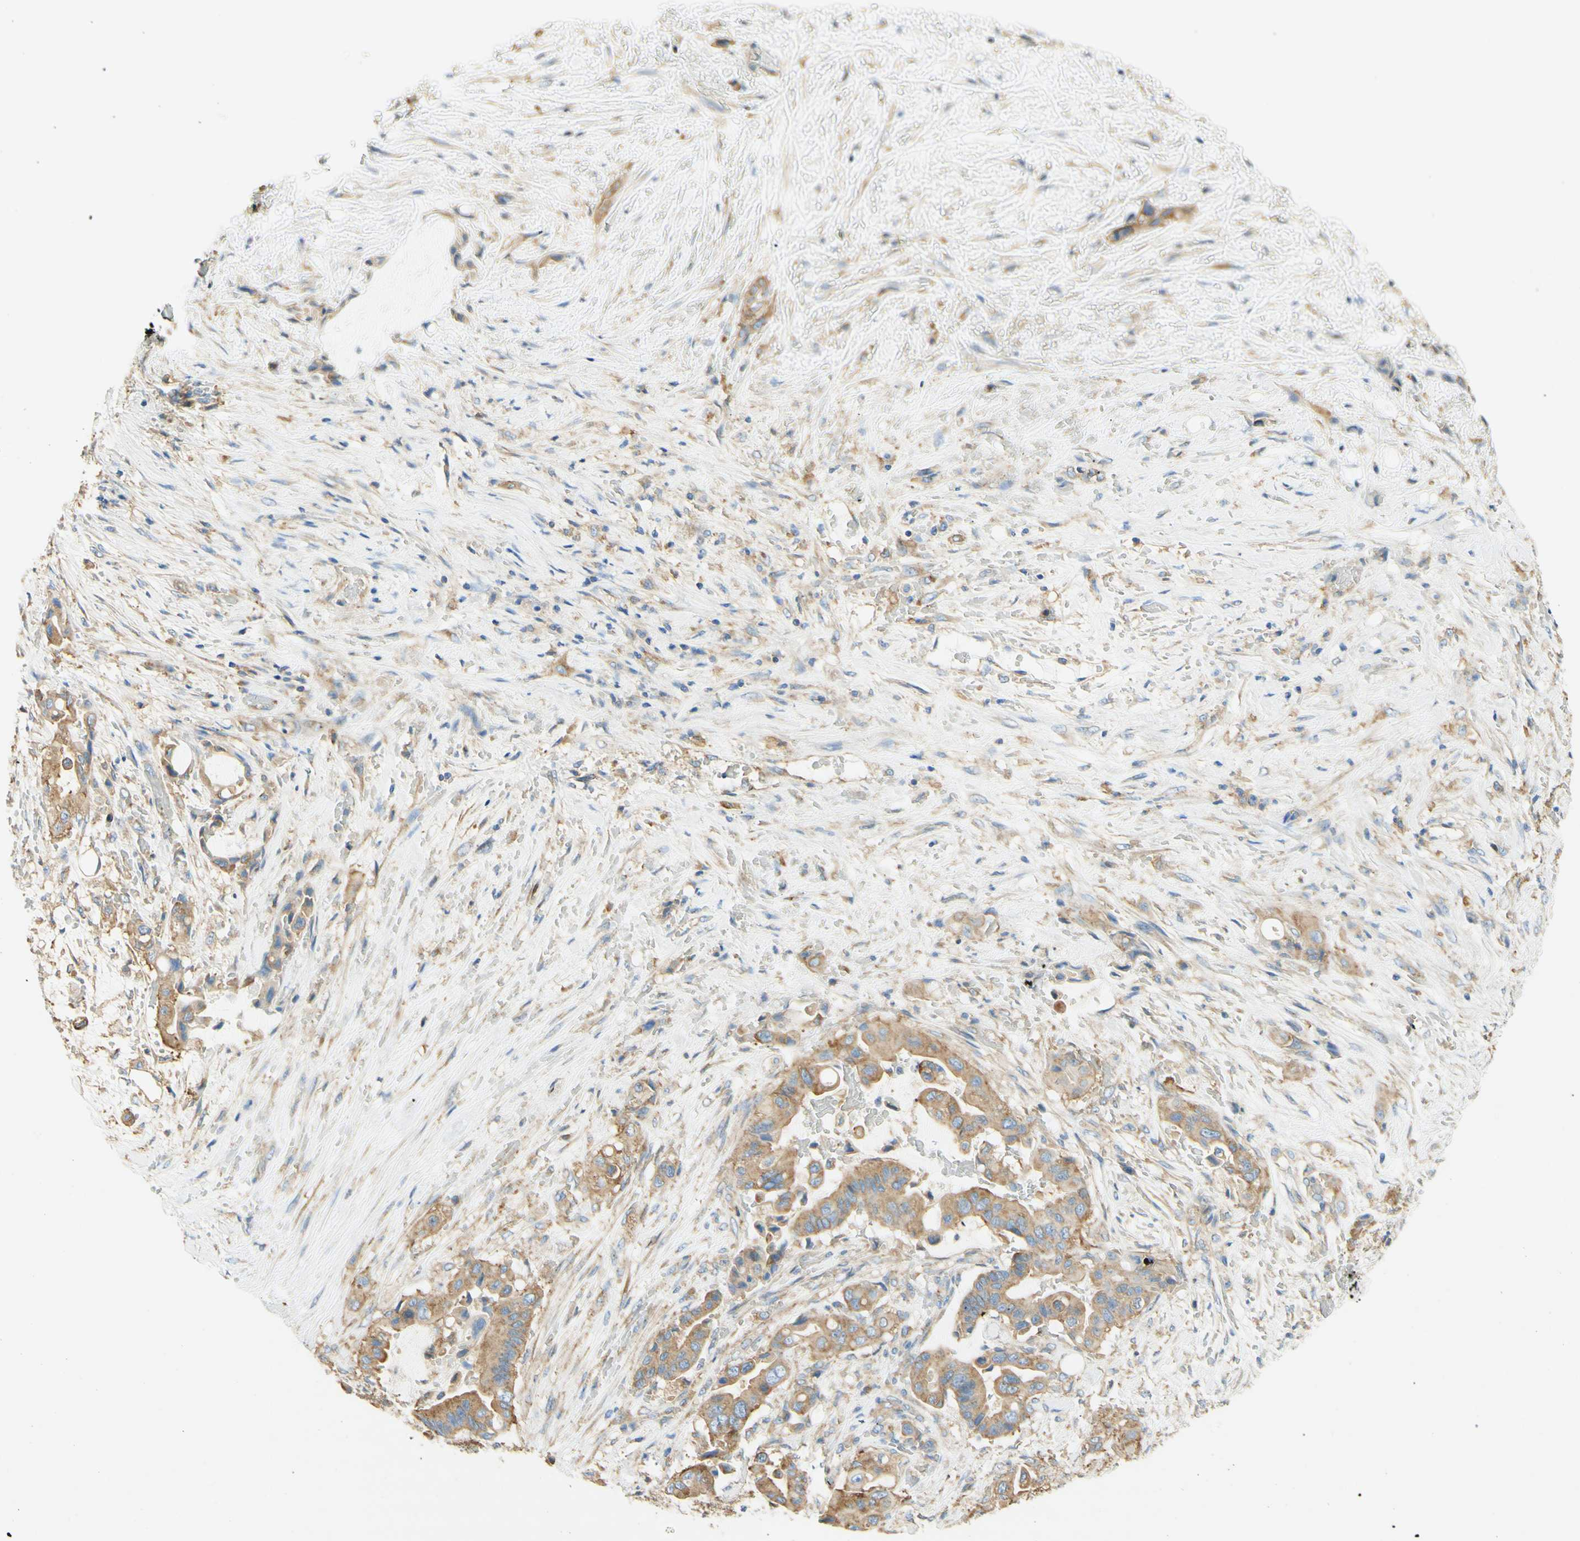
{"staining": {"intensity": "weak", "quantity": ">75%", "location": "cytoplasmic/membranous"}, "tissue": "liver cancer", "cell_type": "Tumor cells", "image_type": "cancer", "snomed": [{"axis": "morphology", "description": "Cholangiocarcinoma"}, {"axis": "topography", "description": "Liver"}], "caption": "This is an image of immunohistochemistry (IHC) staining of liver cancer, which shows weak staining in the cytoplasmic/membranous of tumor cells.", "gene": "CLTC", "patient": {"sex": "female", "age": 61}}